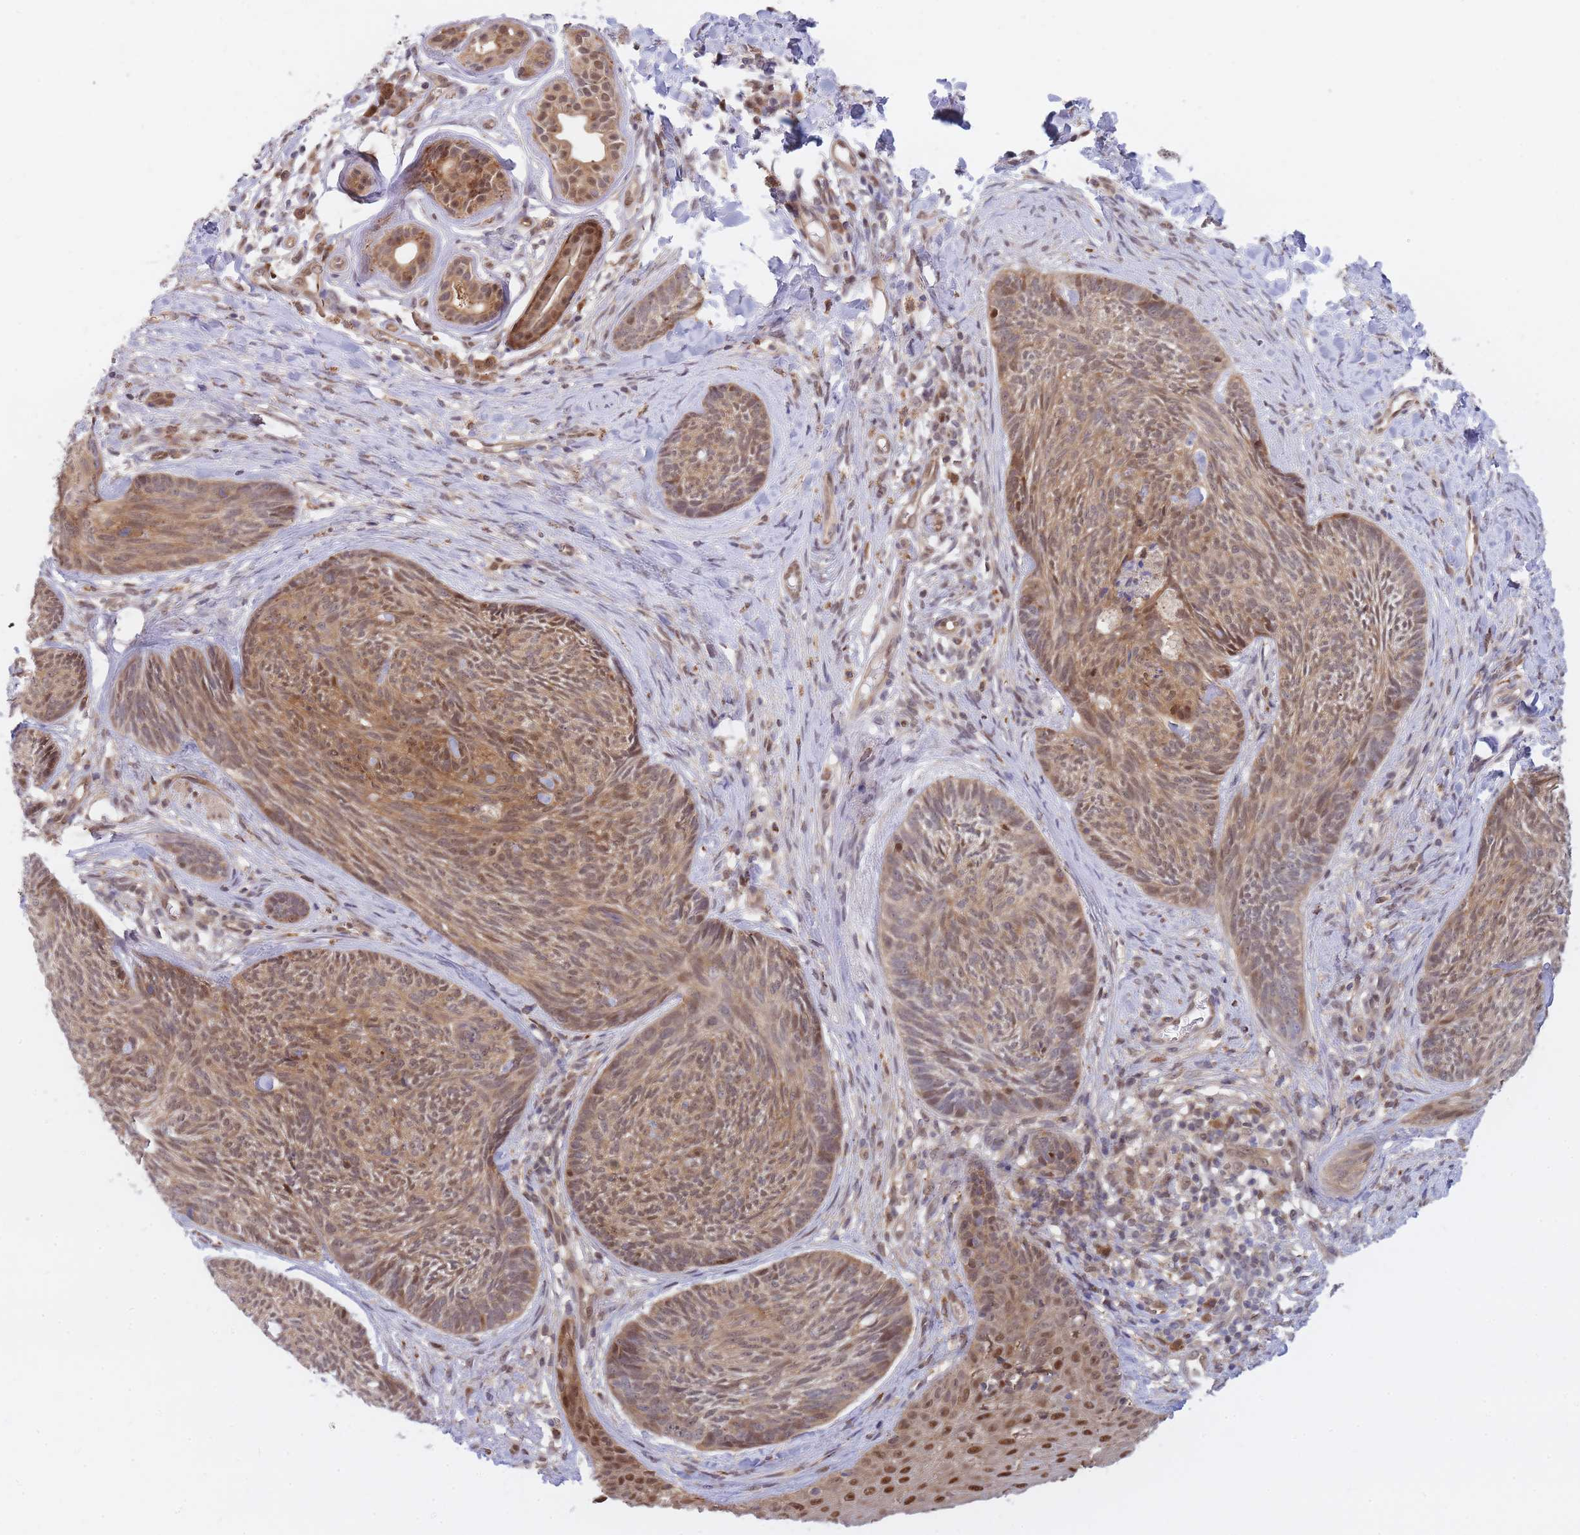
{"staining": {"intensity": "weak", "quantity": ">75%", "location": "cytoplasmic/membranous,nuclear"}, "tissue": "skin cancer", "cell_type": "Tumor cells", "image_type": "cancer", "snomed": [{"axis": "morphology", "description": "Basal cell carcinoma"}, {"axis": "topography", "description": "Skin"}], "caption": "Human skin cancer stained with a protein marker exhibits weak staining in tumor cells.", "gene": "NSFL1C", "patient": {"sex": "male", "age": 73}}